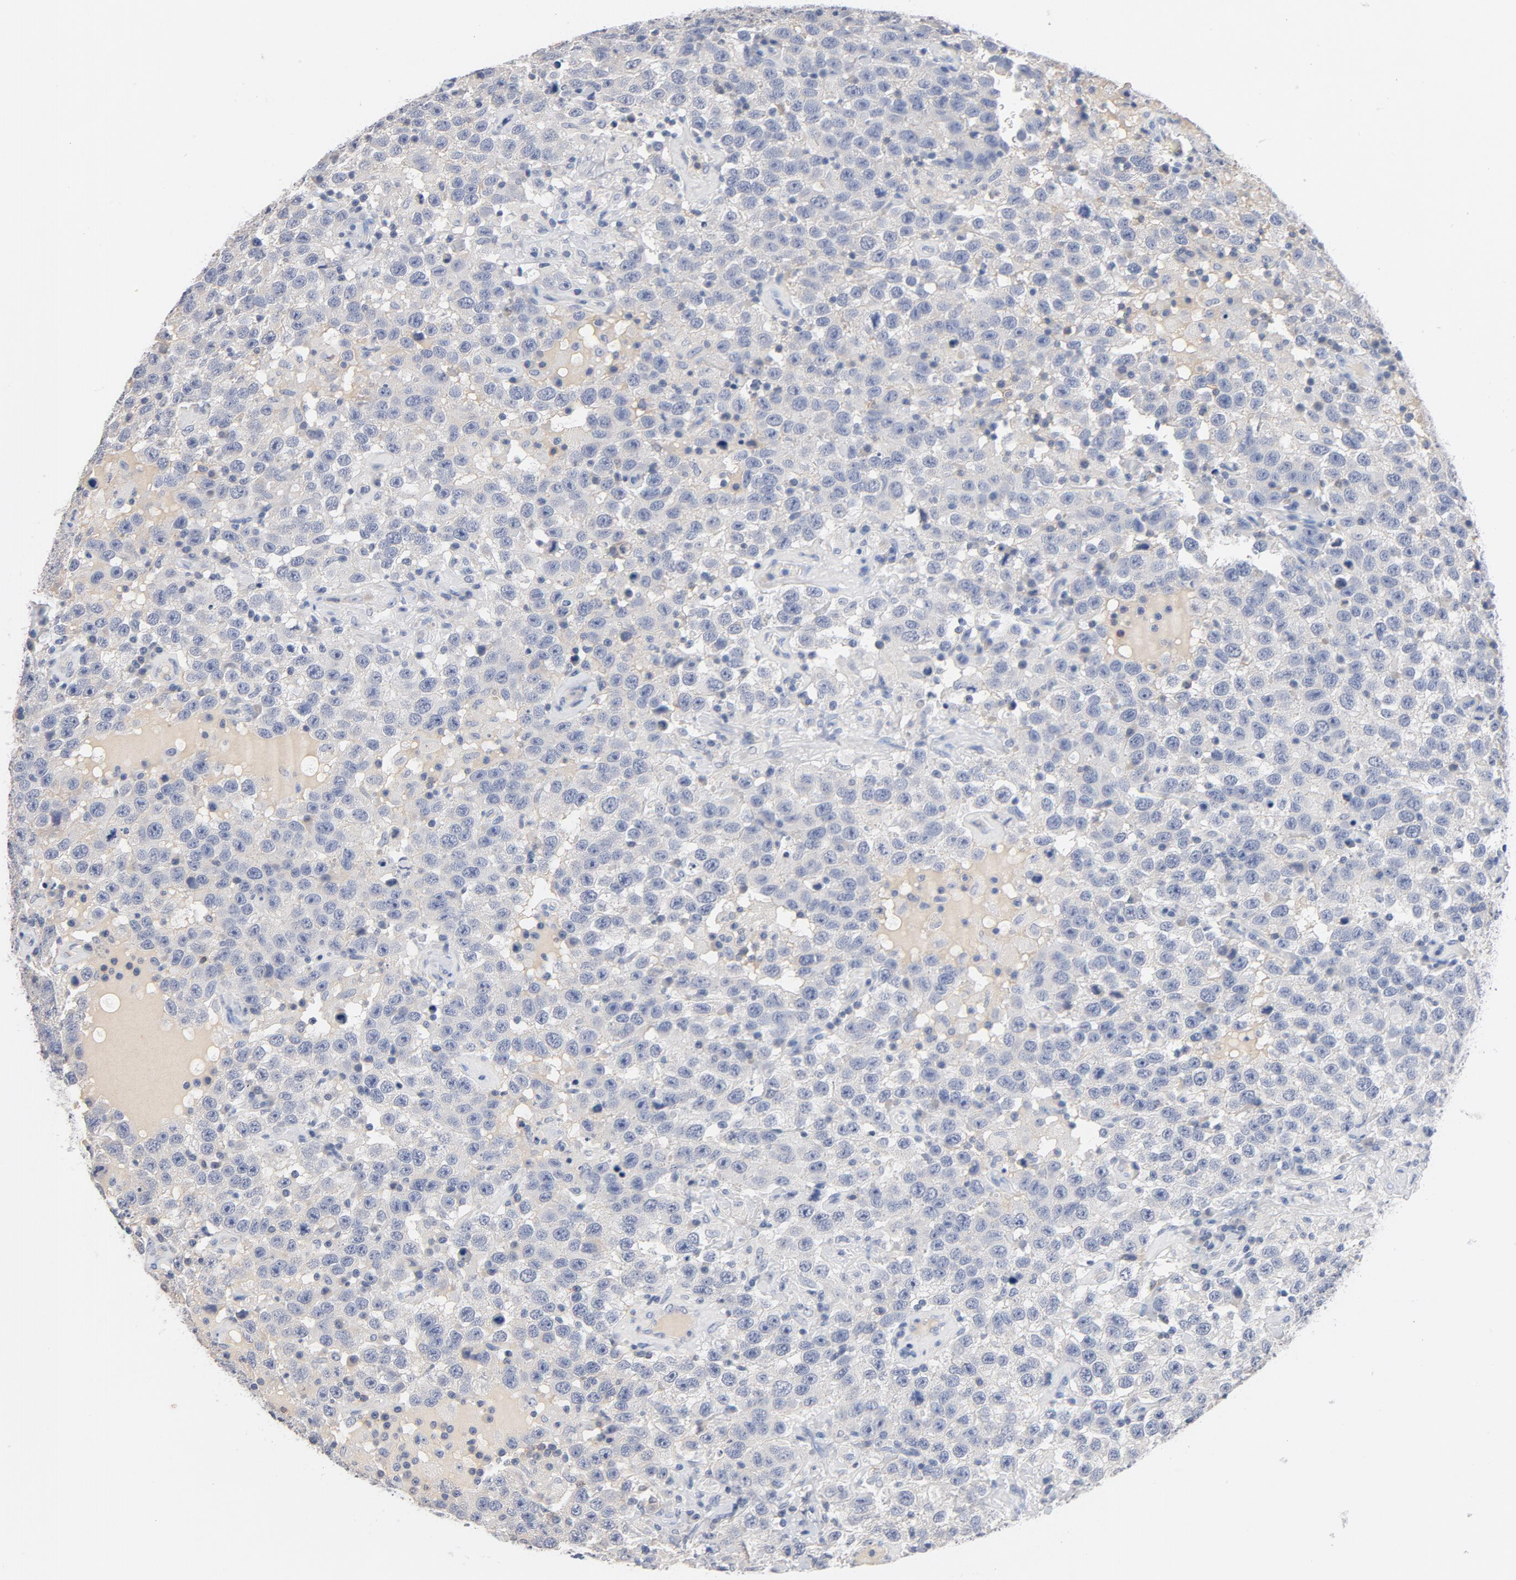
{"staining": {"intensity": "negative", "quantity": "none", "location": "none"}, "tissue": "testis cancer", "cell_type": "Tumor cells", "image_type": "cancer", "snomed": [{"axis": "morphology", "description": "Seminoma, NOS"}, {"axis": "topography", "description": "Testis"}], "caption": "Immunohistochemical staining of human testis seminoma shows no significant positivity in tumor cells.", "gene": "ZCCHC13", "patient": {"sex": "male", "age": 41}}